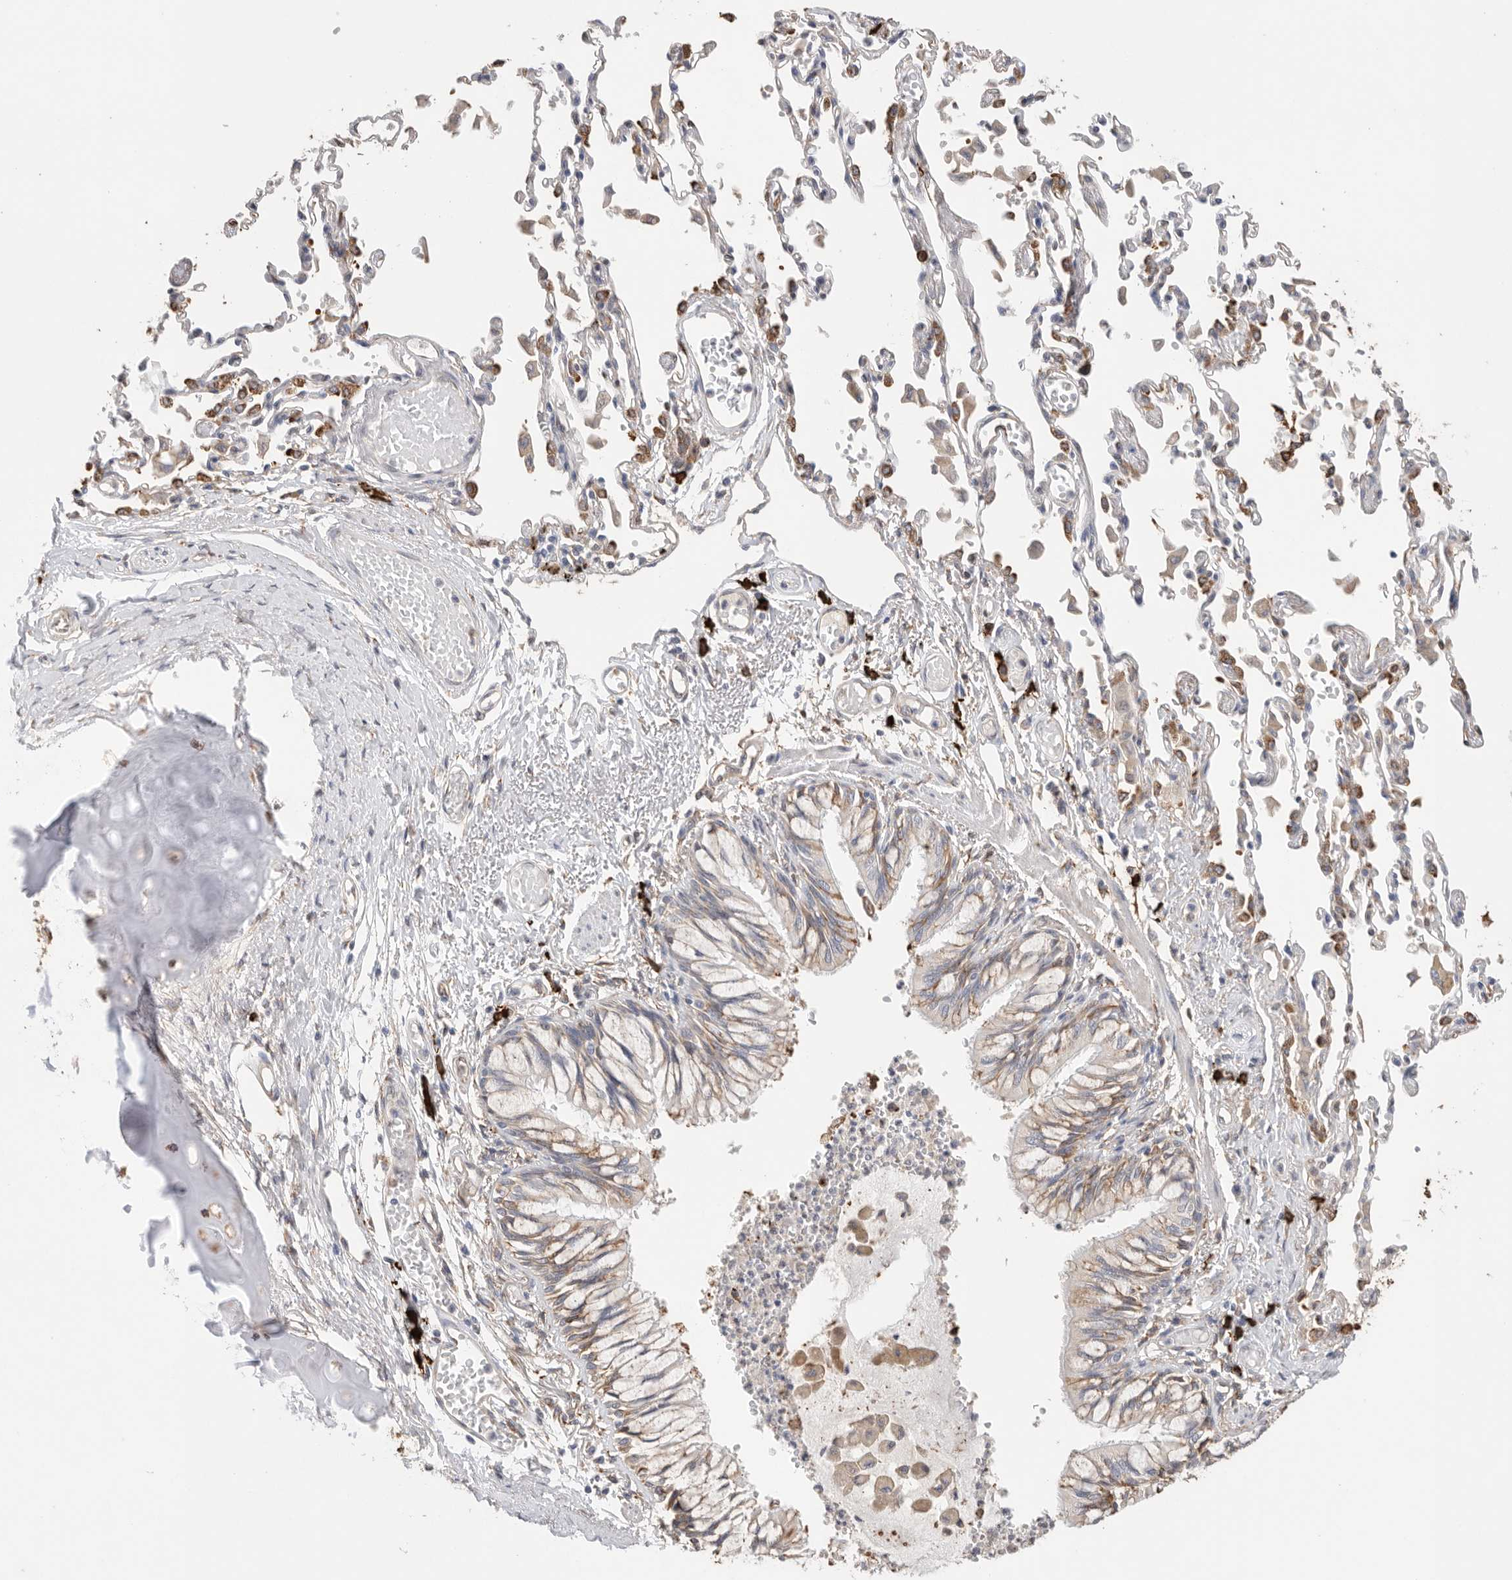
{"staining": {"intensity": "moderate", "quantity": "25%-75%", "location": "cytoplasmic/membranous"}, "tissue": "bronchus", "cell_type": "Respiratory epithelial cells", "image_type": "normal", "snomed": [{"axis": "morphology", "description": "Normal tissue, NOS"}, {"axis": "topography", "description": "Cartilage tissue"}, {"axis": "topography", "description": "Bronchus"}, {"axis": "topography", "description": "Lung"}], "caption": "Bronchus stained with DAB (3,3'-diaminobenzidine) IHC reveals medium levels of moderate cytoplasmic/membranous positivity in about 25%-75% of respiratory epithelial cells. (DAB (3,3'-diaminobenzidine) IHC with brightfield microscopy, high magnification).", "gene": "BLOC1S5", "patient": {"sex": "female", "age": 49}}